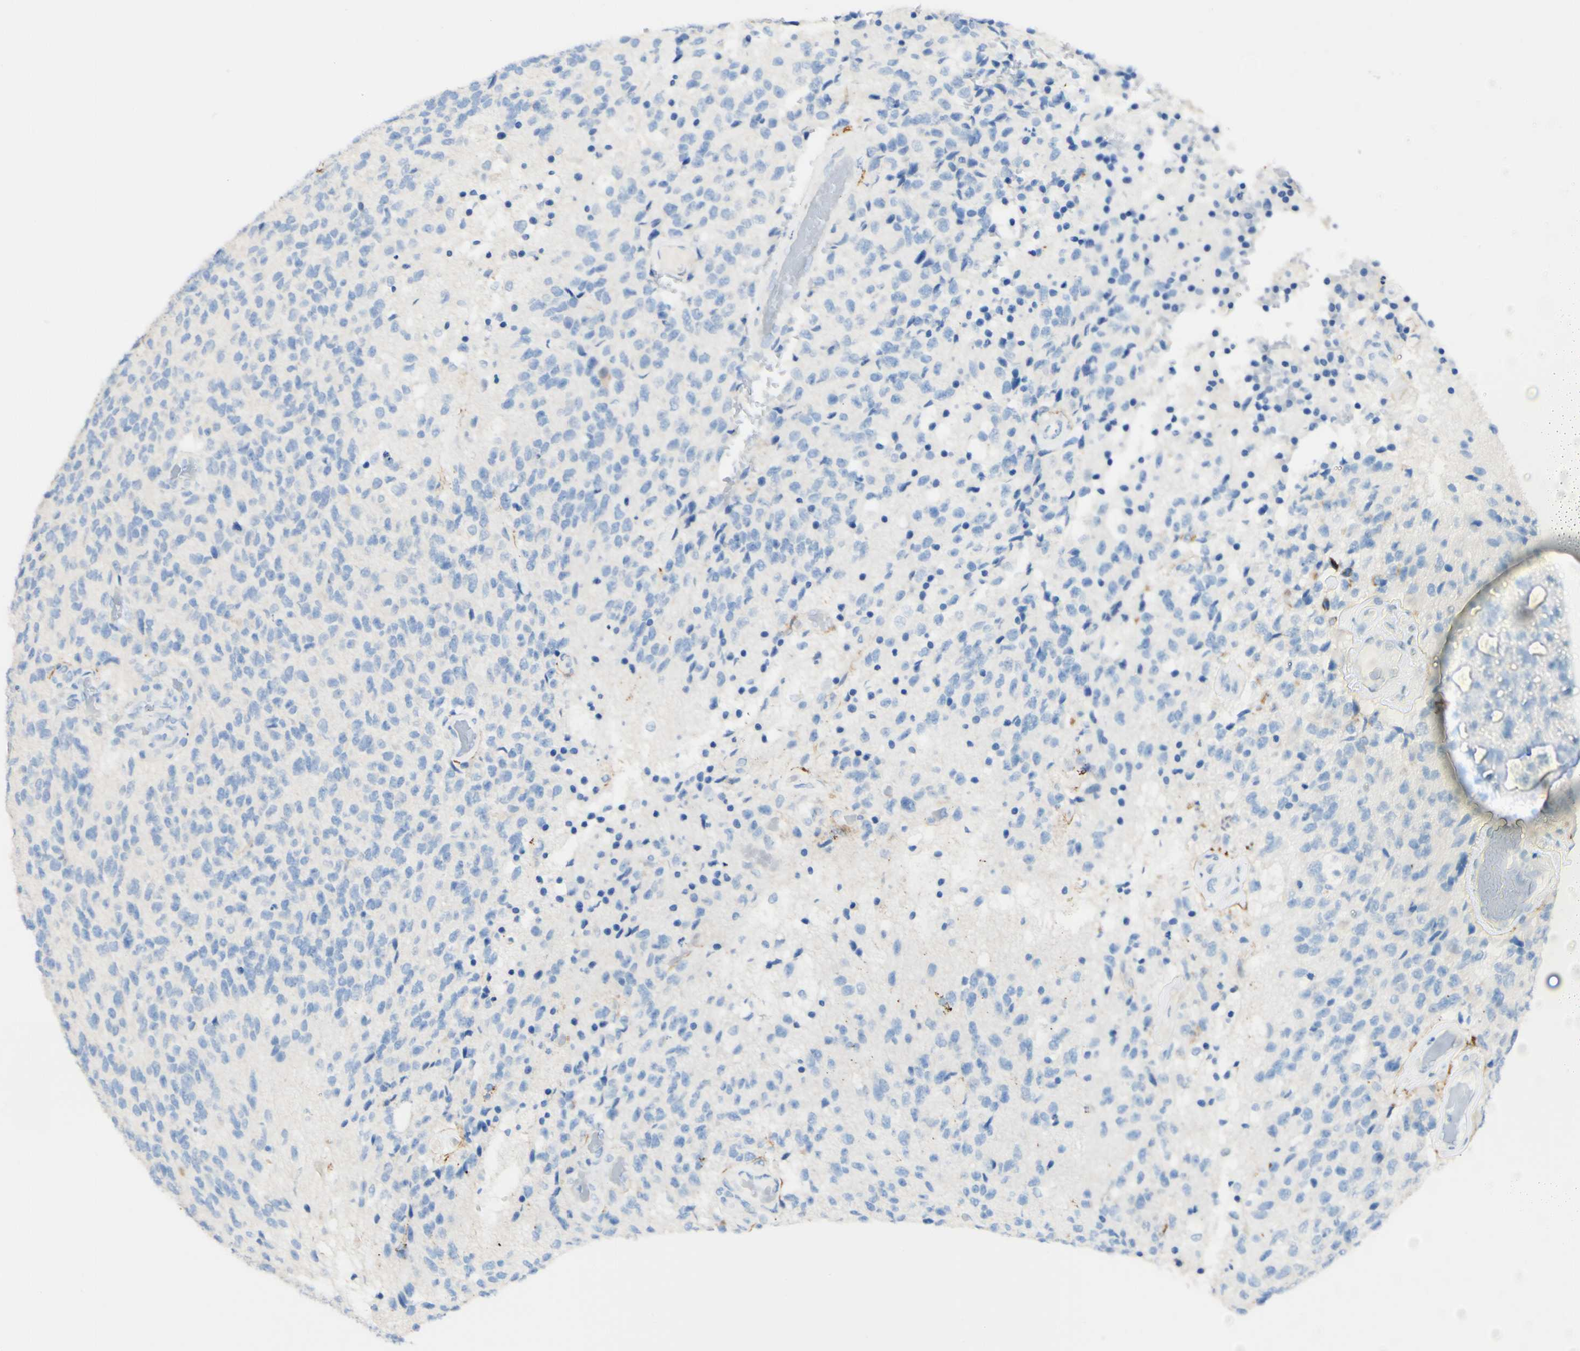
{"staining": {"intensity": "negative", "quantity": "none", "location": "none"}, "tissue": "glioma", "cell_type": "Tumor cells", "image_type": "cancer", "snomed": [{"axis": "morphology", "description": "Glioma, malignant, High grade"}, {"axis": "topography", "description": "pancreas cauda"}], "caption": "High power microscopy histopathology image of an immunohistochemistry image of glioma, revealing no significant staining in tumor cells. (DAB immunohistochemistry (IHC) visualized using brightfield microscopy, high magnification).", "gene": "FGF4", "patient": {"sex": "male", "age": 60}}